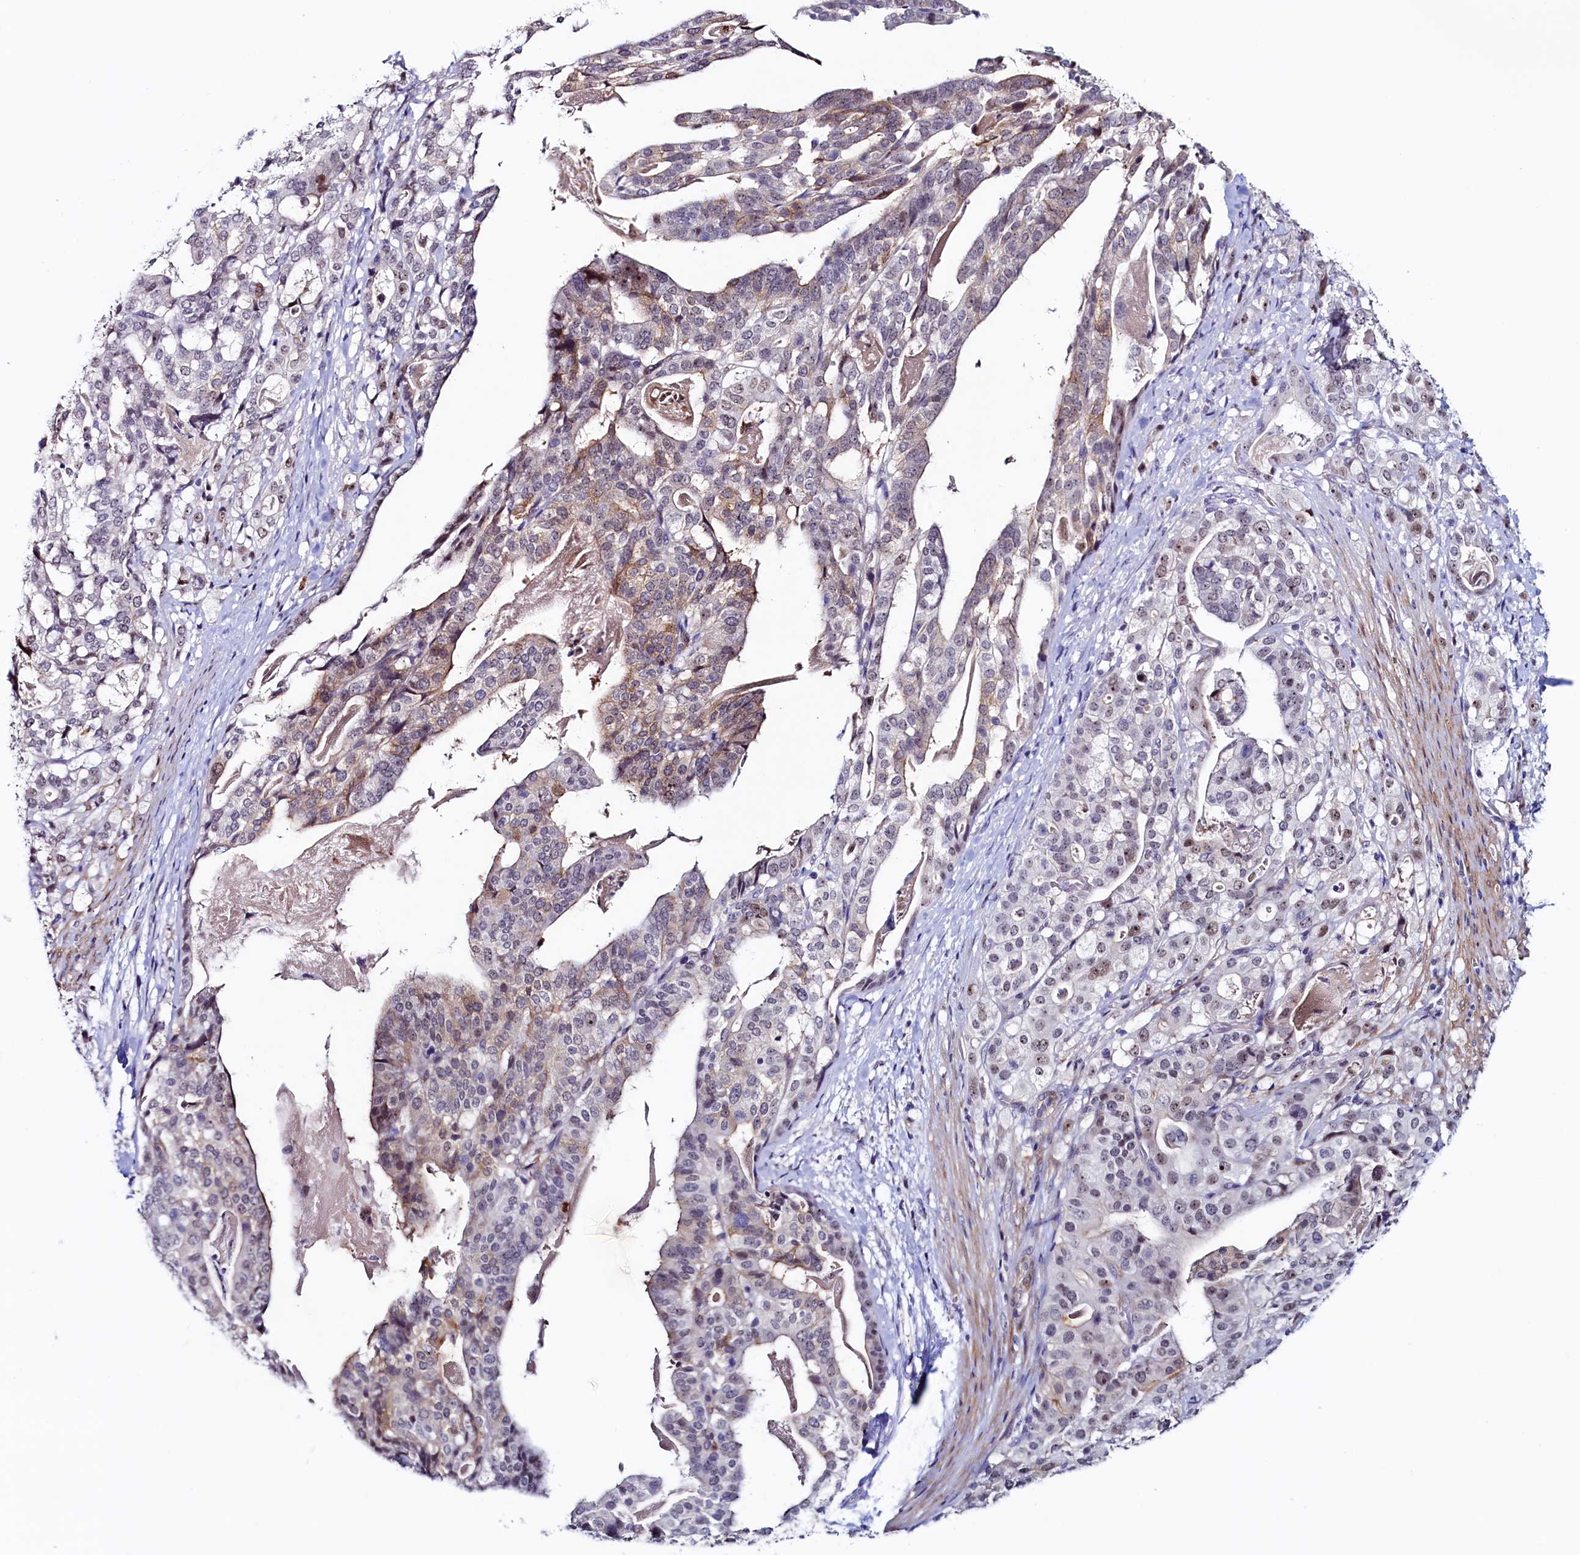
{"staining": {"intensity": "moderate", "quantity": "<25%", "location": "cytoplasmic/membranous,nuclear"}, "tissue": "stomach cancer", "cell_type": "Tumor cells", "image_type": "cancer", "snomed": [{"axis": "morphology", "description": "Adenocarcinoma, NOS"}, {"axis": "topography", "description": "Stomach"}], "caption": "This micrograph displays IHC staining of human stomach cancer (adenocarcinoma), with low moderate cytoplasmic/membranous and nuclear expression in approximately <25% of tumor cells.", "gene": "PACSIN3", "patient": {"sex": "male", "age": 48}}